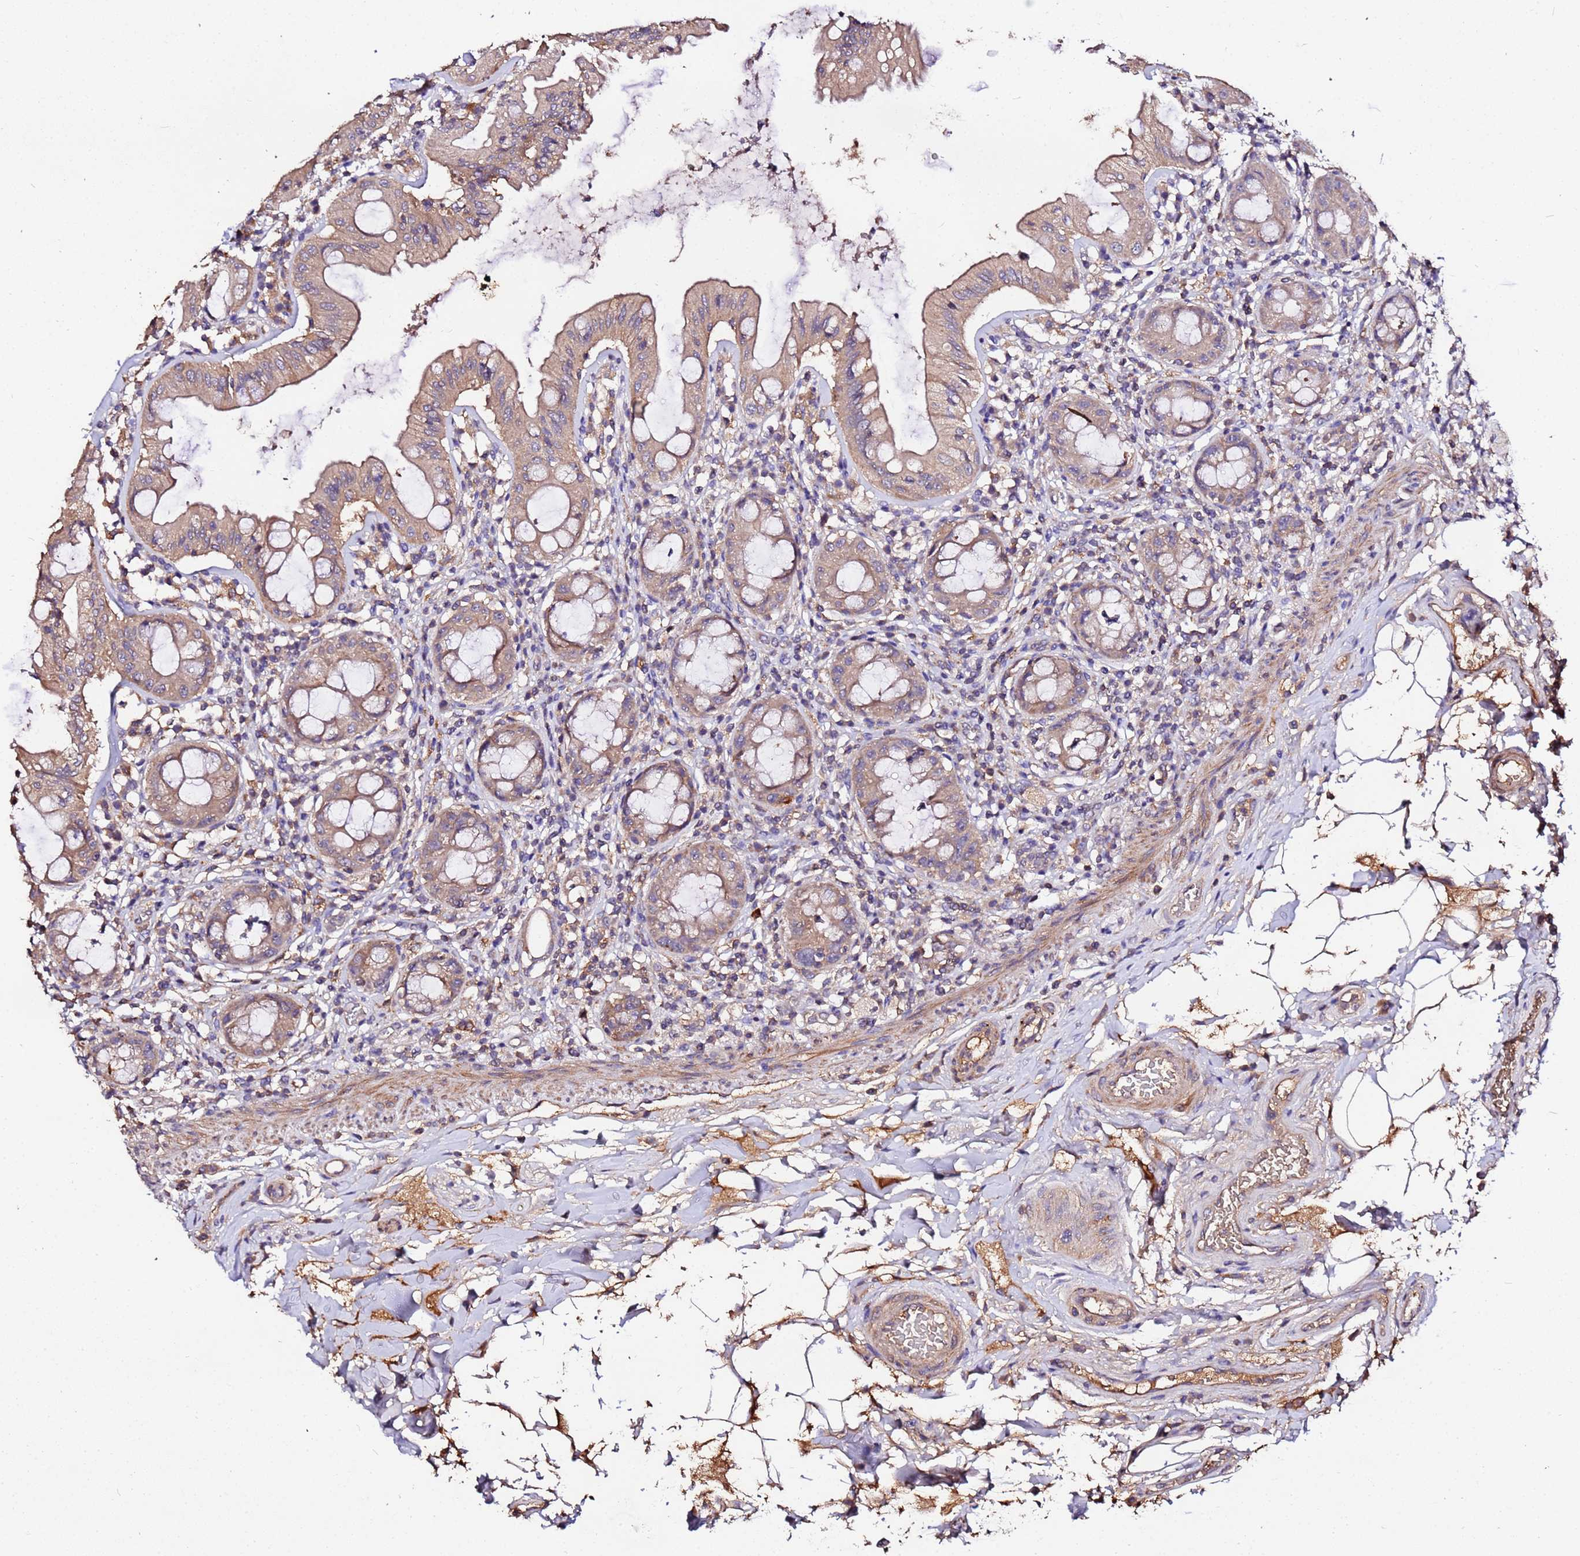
{"staining": {"intensity": "weak", "quantity": ">75%", "location": "cytoplasmic/membranous"}, "tissue": "rectum", "cell_type": "Glandular cells", "image_type": "normal", "snomed": [{"axis": "morphology", "description": "Normal tissue, NOS"}, {"axis": "topography", "description": "Rectum"}], "caption": "Weak cytoplasmic/membranous positivity is appreciated in about >75% of glandular cells in benign rectum.", "gene": "MTERF1", "patient": {"sex": "female", "age": 57}}